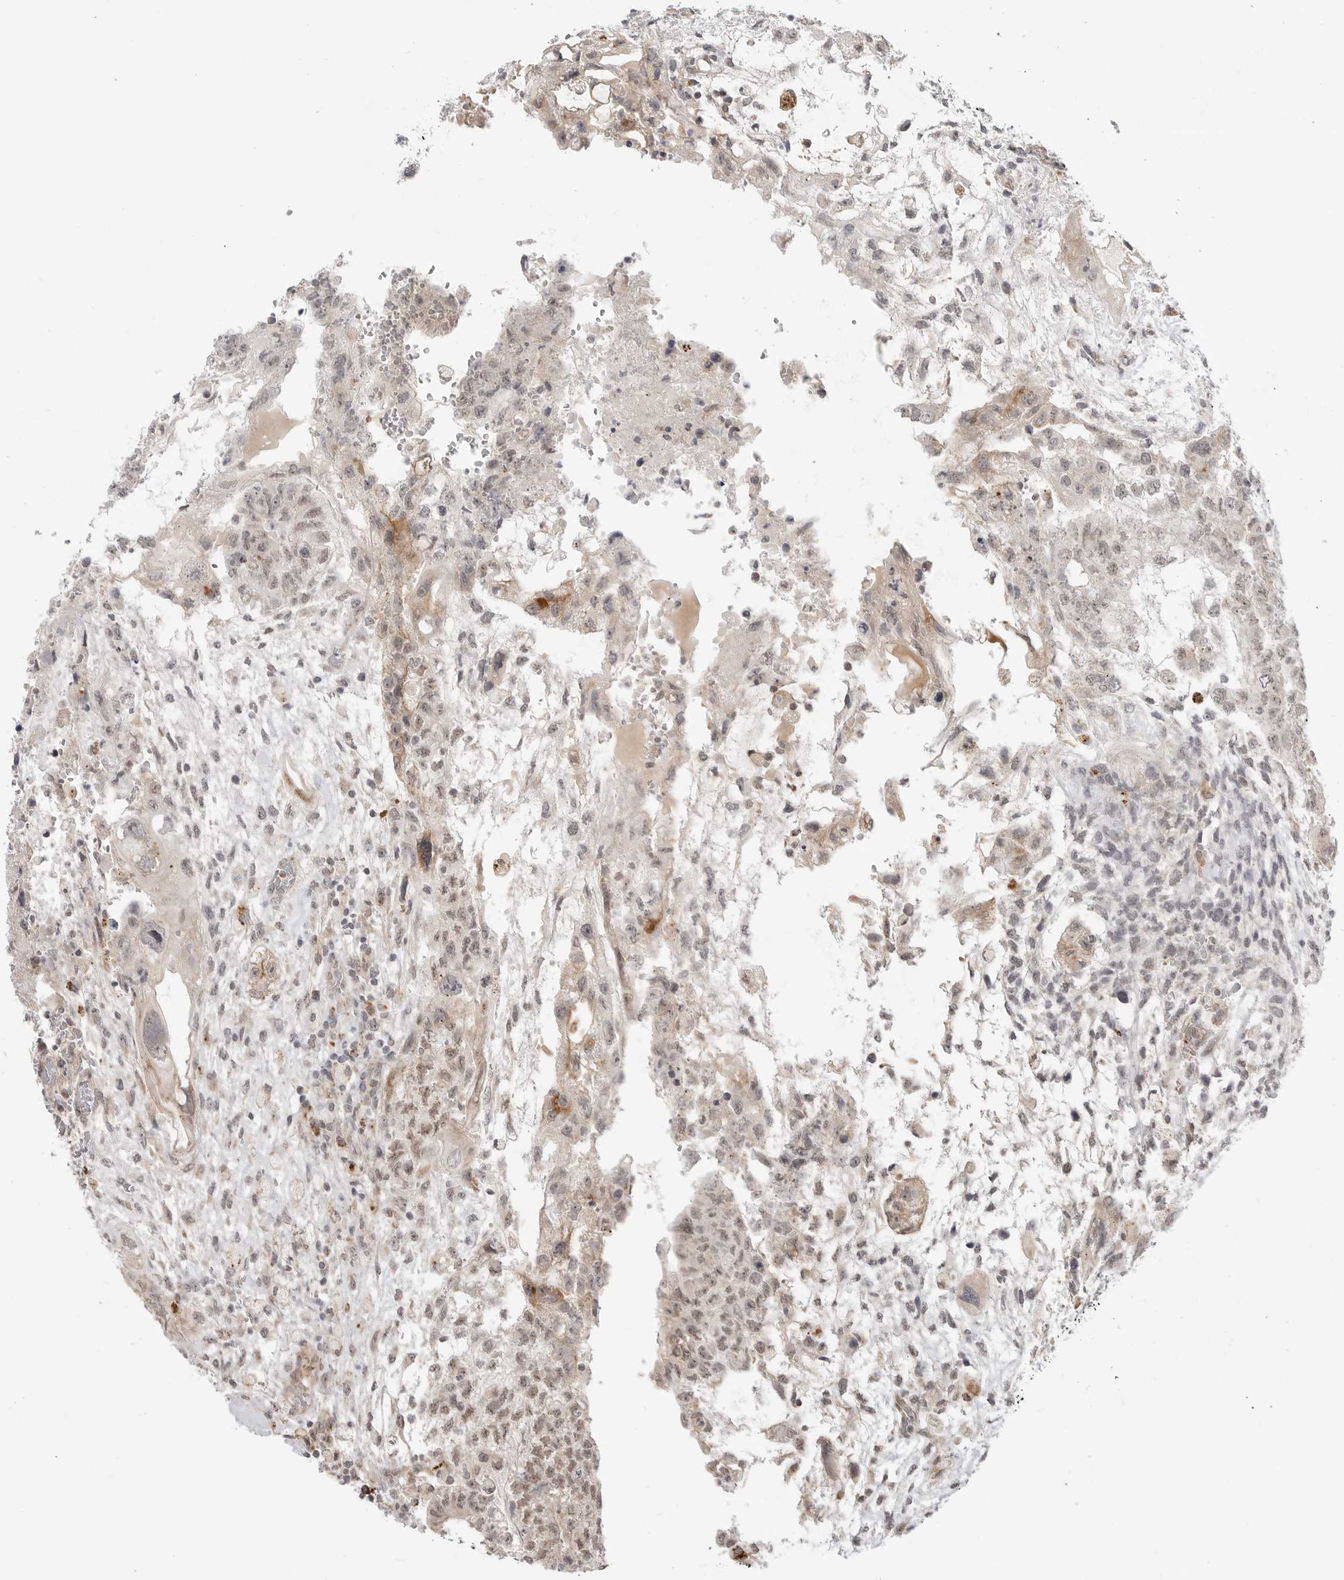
{"staining": {"intensity": "weak", "quantity": "25%-75%", "location": "nuclear"}, "tissue": "testis cancer", "cell_type": "Tumor cells", "image_type": "cancer", "snomed": [{"axis": "morphology", "description": "Carcinoma, Embryonal, NOS"}, {"axis": "topography", "description": "Testis"}], "caption": "Testis embryonal carcinoma stained with a protein marker displays weak staining in tumor cells.", "gene": "KALRN", "patient": {"sex": "male", "age": 36}}